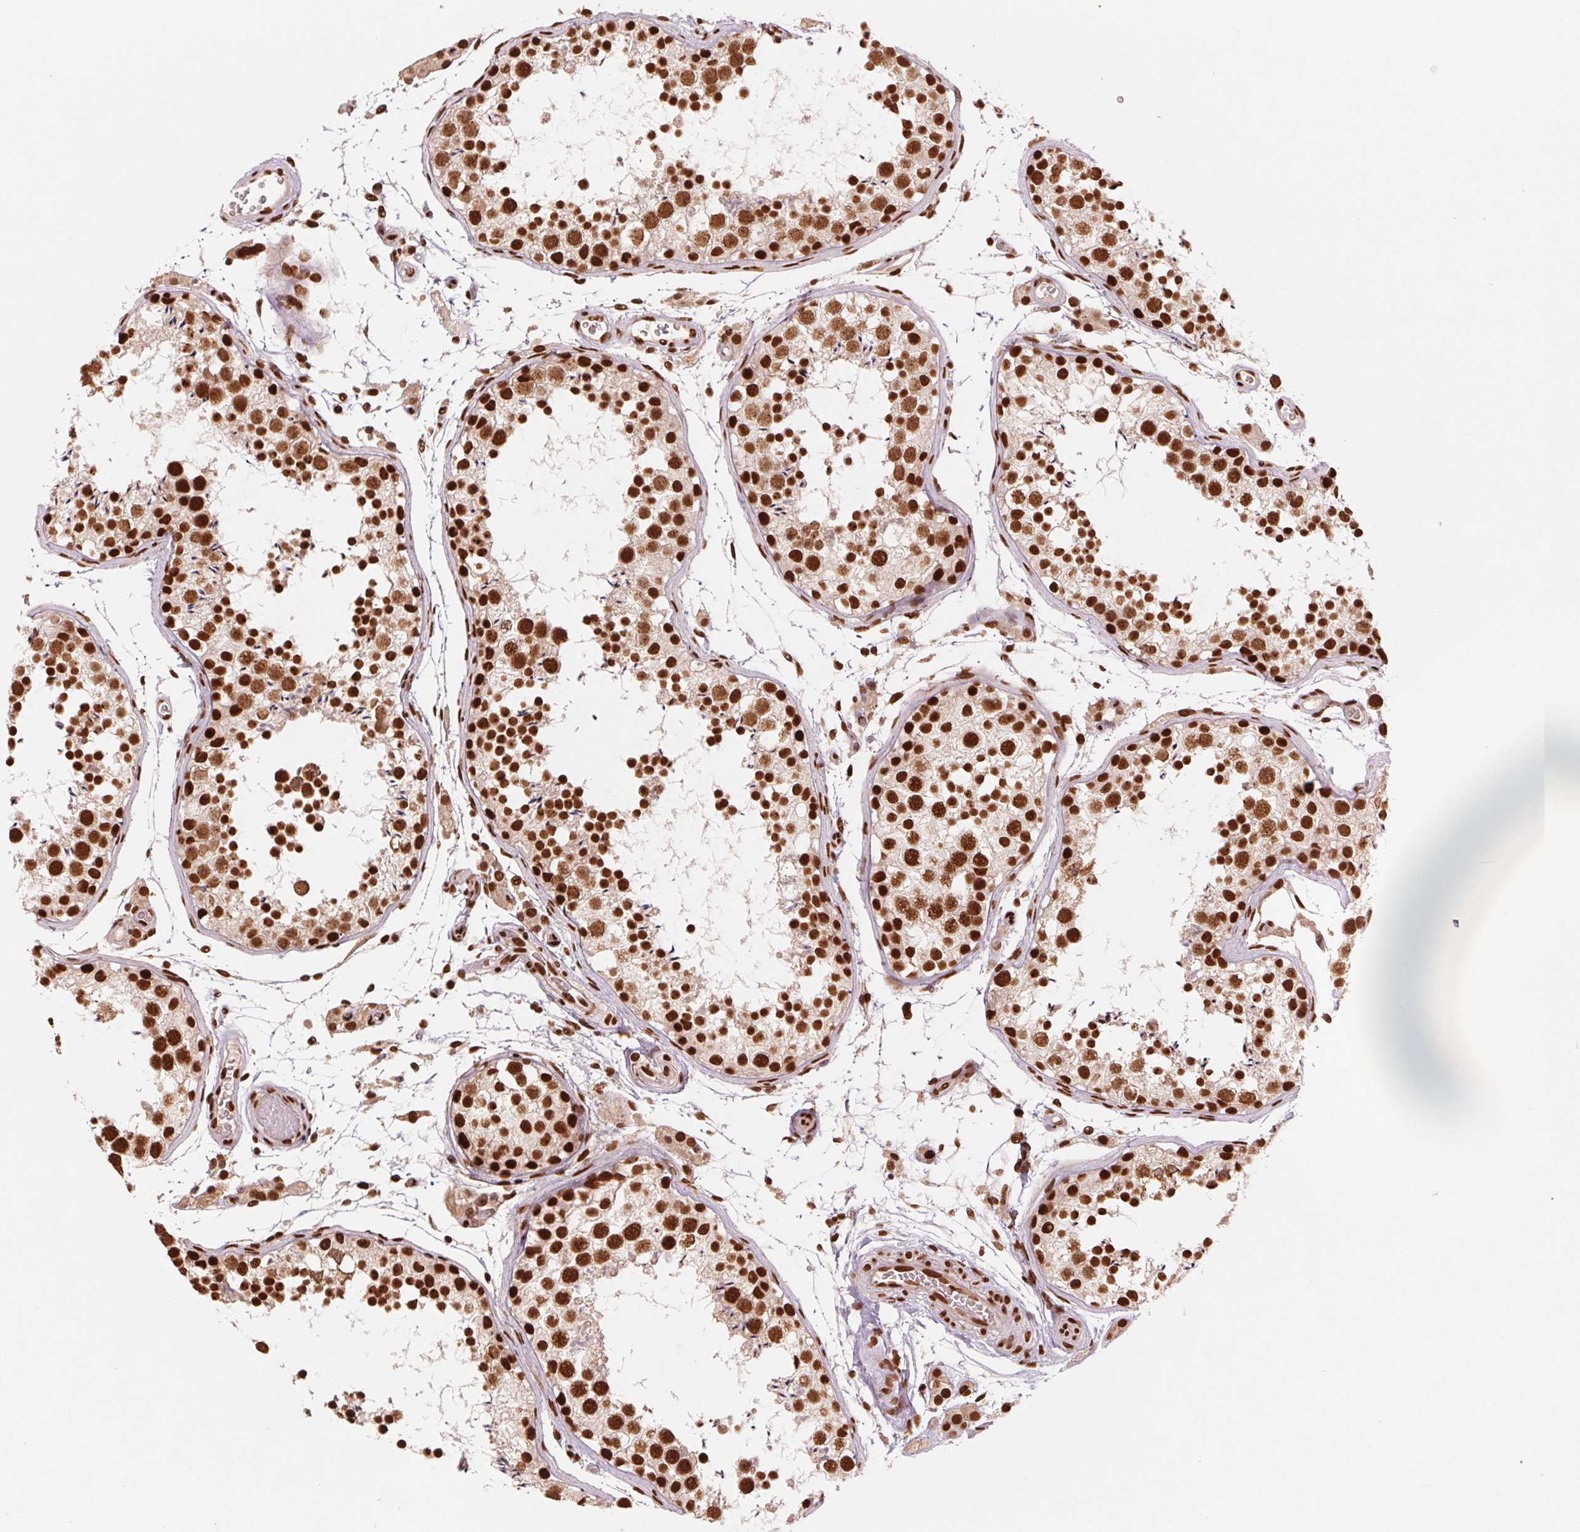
{"staining": {"intensity": "strong", "quantity": ">75%", "location": "nuclear"}, "tissue": "testis", "cell_type": "Cells in seminiferous ducts", "image_type": "normal", "snomed": [{"axis": "morphology", "description": "Normal tissue, NOS"}, {"axis": "topography", "description": "Testis"}], "caption": "Approximately >75% of cells in seminiferous ducts in unremarkable testis demonstrate strong nuclear protein staining as visualized by brown immunohistochemical staining.", "gene": "TTLL9", "patient": {"sex": "male", "age": 29}}